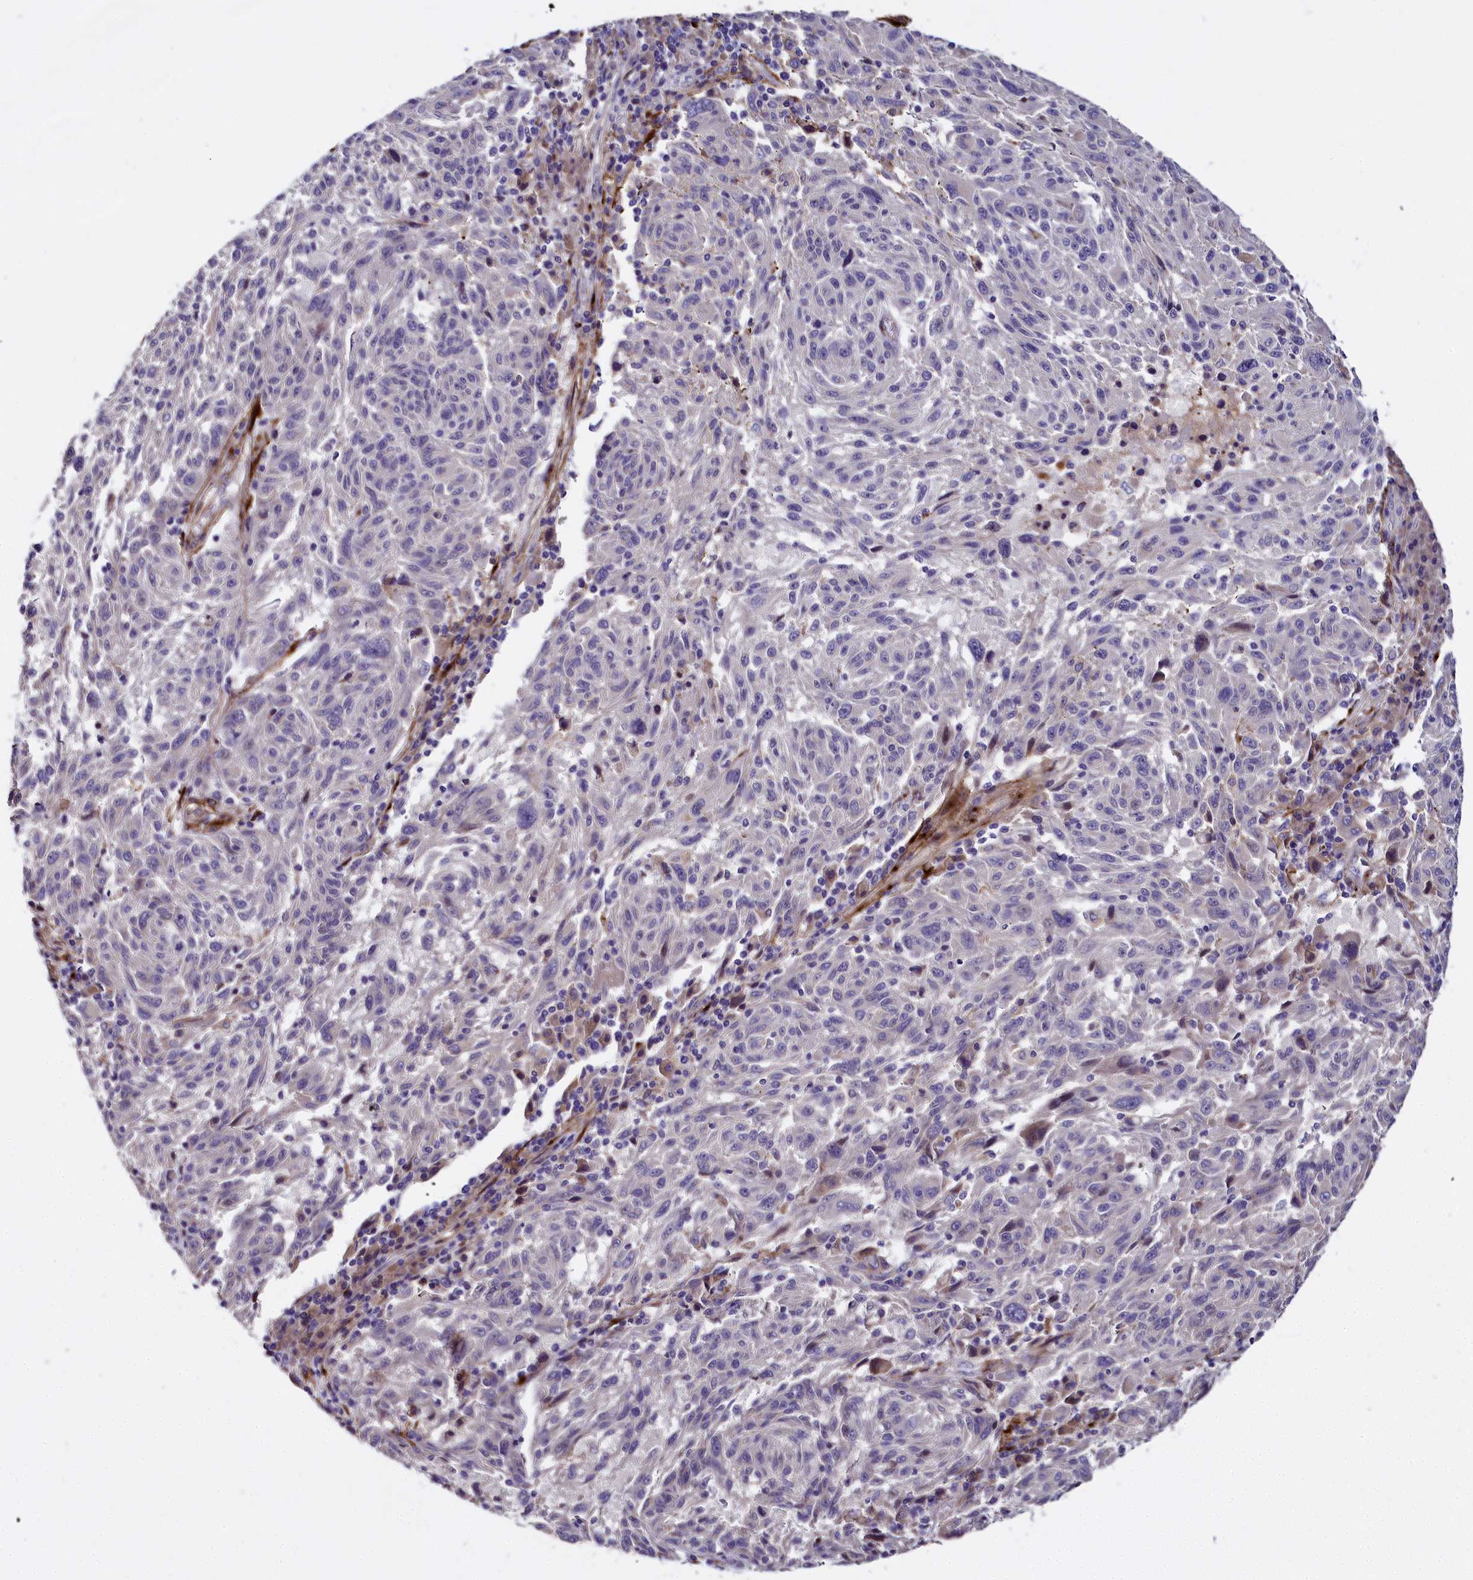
{"staining": {"intensity": "negative", "quantity": "none", "location": "none"}, "tissue": "melanoma", "cell_type": "Tumor cells", "image_type": "cancer", "snomed": [{"axis": "morphology", "description": "Malignant melanoma, NOS"}, {"axis": "topography", "description": "Skin"}], "caption": "The histopathology image reveals no staining of tumor cells in melanoma.", "gene": "MRC2", "patient": {"sex": "male", "age": 53}}